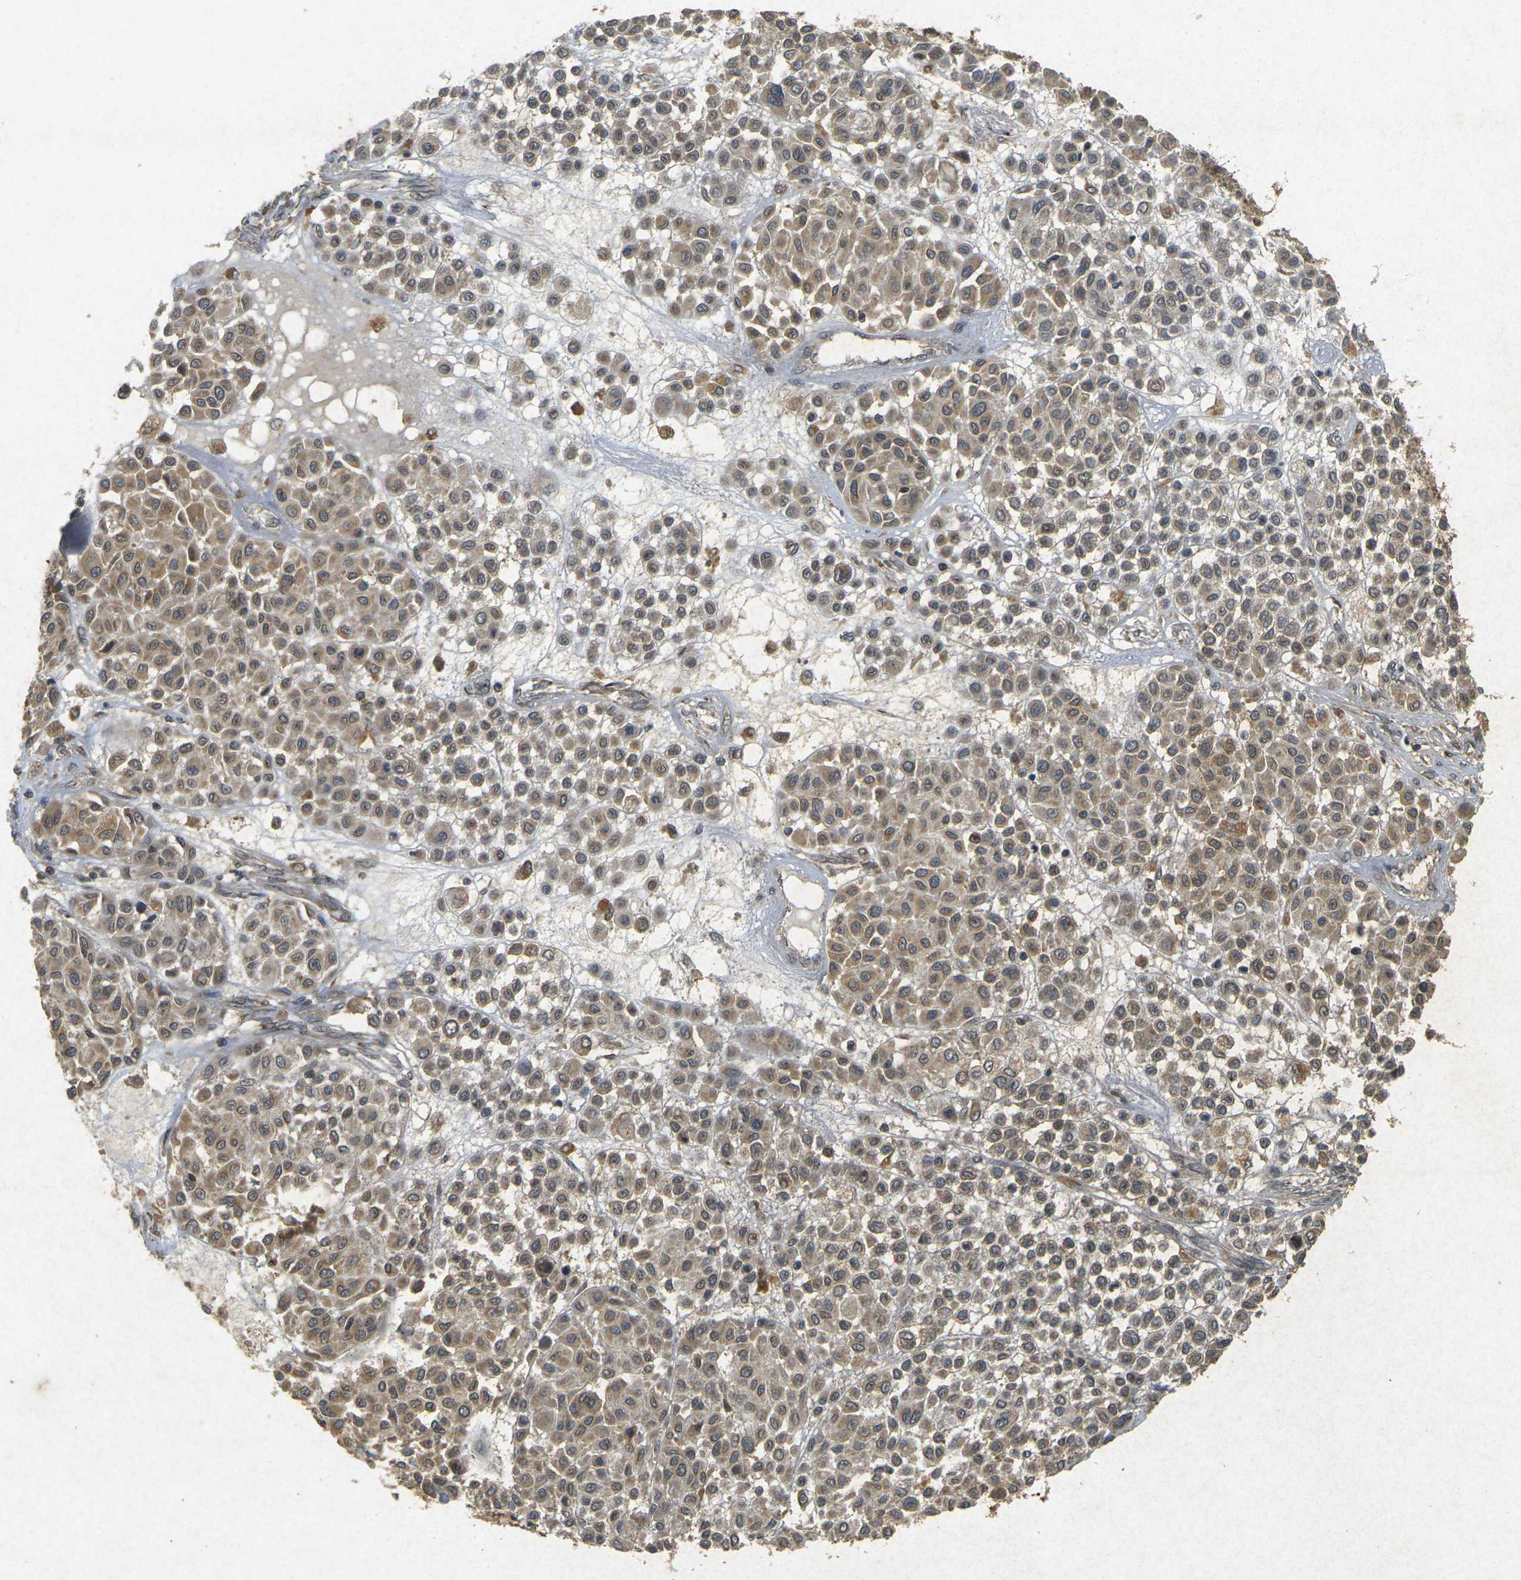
{"staining": {"intensity": "weak", "quantity": ">75%", "location": "cytoplasmic/membranous"}, "tissue": "melanoma", "cell_type": "Tumor cells", "image_type": "cancer", "snomed": [{"axis": "morphology", "description": "Malignant melanoma, Metastatic site"}, {"axis": "topography", "description": "Soft tissue"}], "caption": "There is low levels of weak cytoplasmic/membranous staining in tumor cells of melanoma, as demonstrated by immunohistochemical staining (brown color).", "gene": "ERN1", "patient": {"sex": "male", "age": 41}}